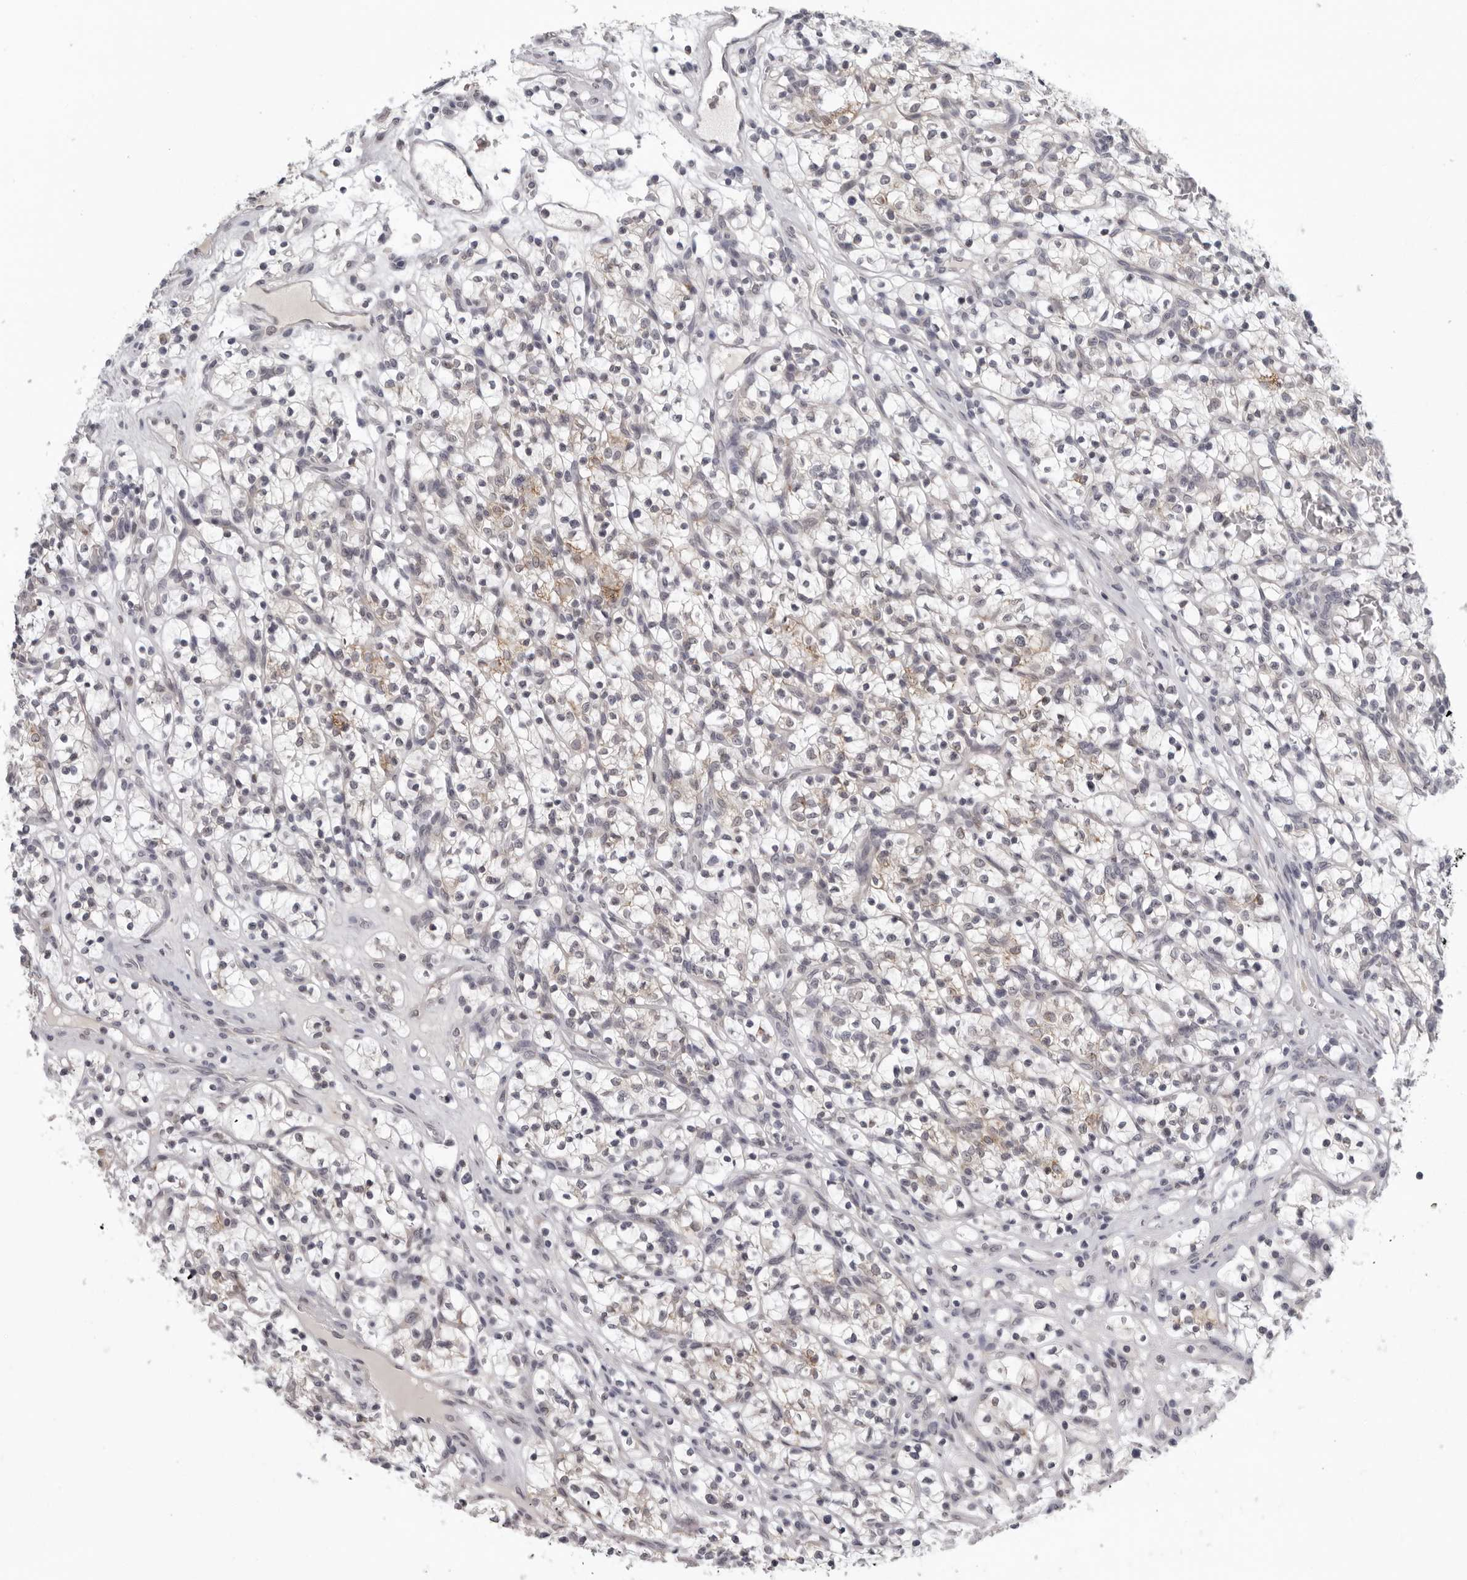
{"staining": {"intensity": "moderate", "quantity": "<25%", "location": "cytoplasmic/membranous"}, "tissue": "renal cancer", "cell_type": "Tumor cells", "image_type": "cancer", "snomed": [{"axis": "morphology", "description": "Adenocarcinoma, NOS"}, {"axis": "topography", "description": "Kidney"}], "caption": "A micrograph of human renal cancer stained for a protein demonstrates moderate cytoplasmic/membranous brown staining in tumor cells. (DAB IHC, brown staining for protein, blue staining for nuclei).", "gene": "CPT2", "patient": {"sex": "female", "age": 57}}